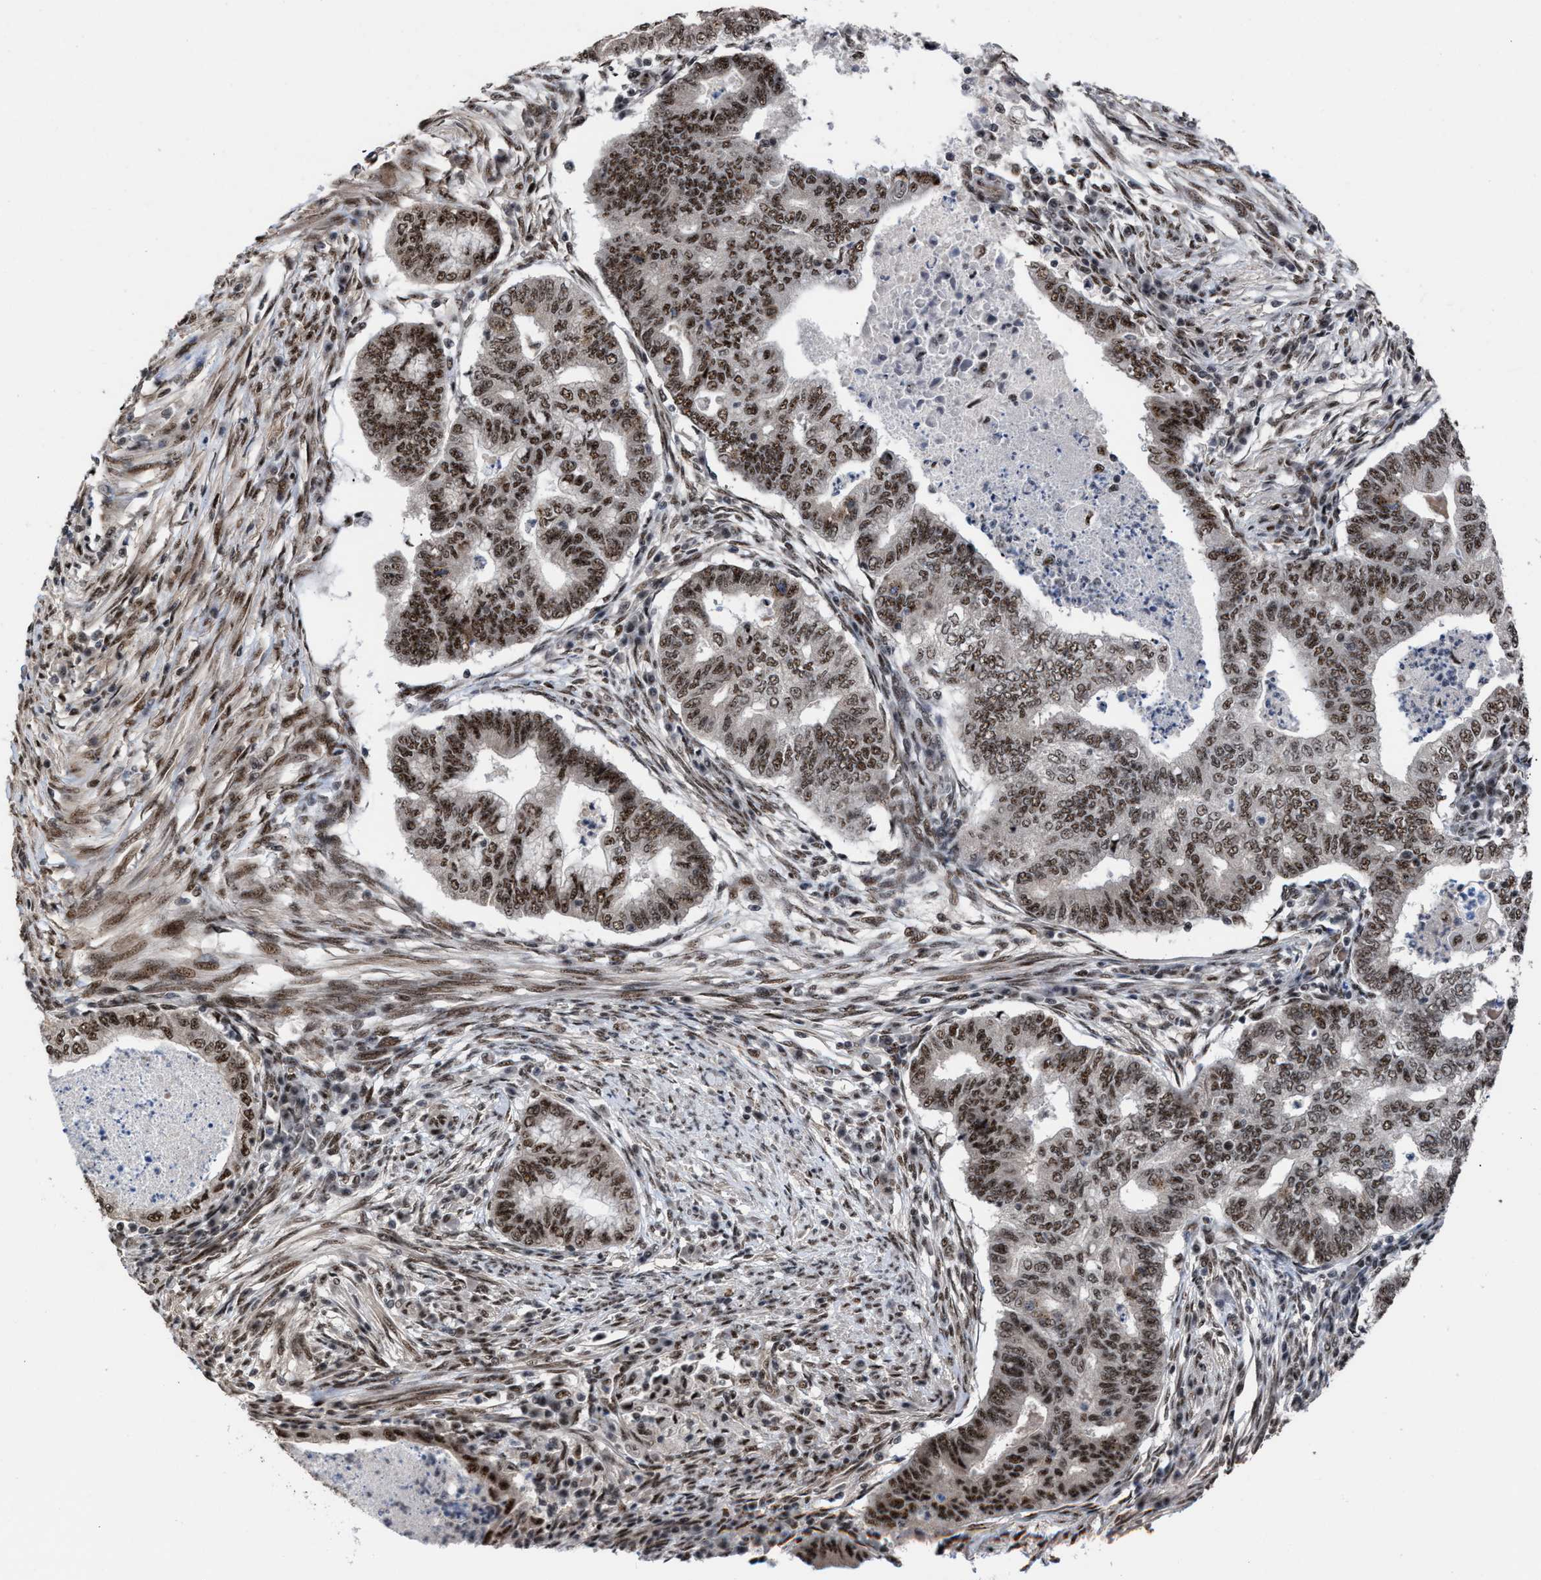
{"staining": {"intensity": "strong", "quantity": ">75%", "location": "nuclear"}, "tissue": "endometrial cancer", "cell_type": "Tumor cells", "image_type": "cancer", "snomed": [{"axis": "morphology", "description": "Polyp, NOS"}, {"axis": "morphology", "description": "Adenocarcinoma, NOS"}, {"axis": "morphology", "description": "Adenoma, NOS"}, {"axis": "topography", "description": "Endometrium"}], "caption": "IHC of human endometrial cancer (adenoma) shows high levels of strong nuclear positivity in approximately >75% of tumor cells.", "gene": "EIF4A3", "patient": {"sex": "female", "age": 79}}